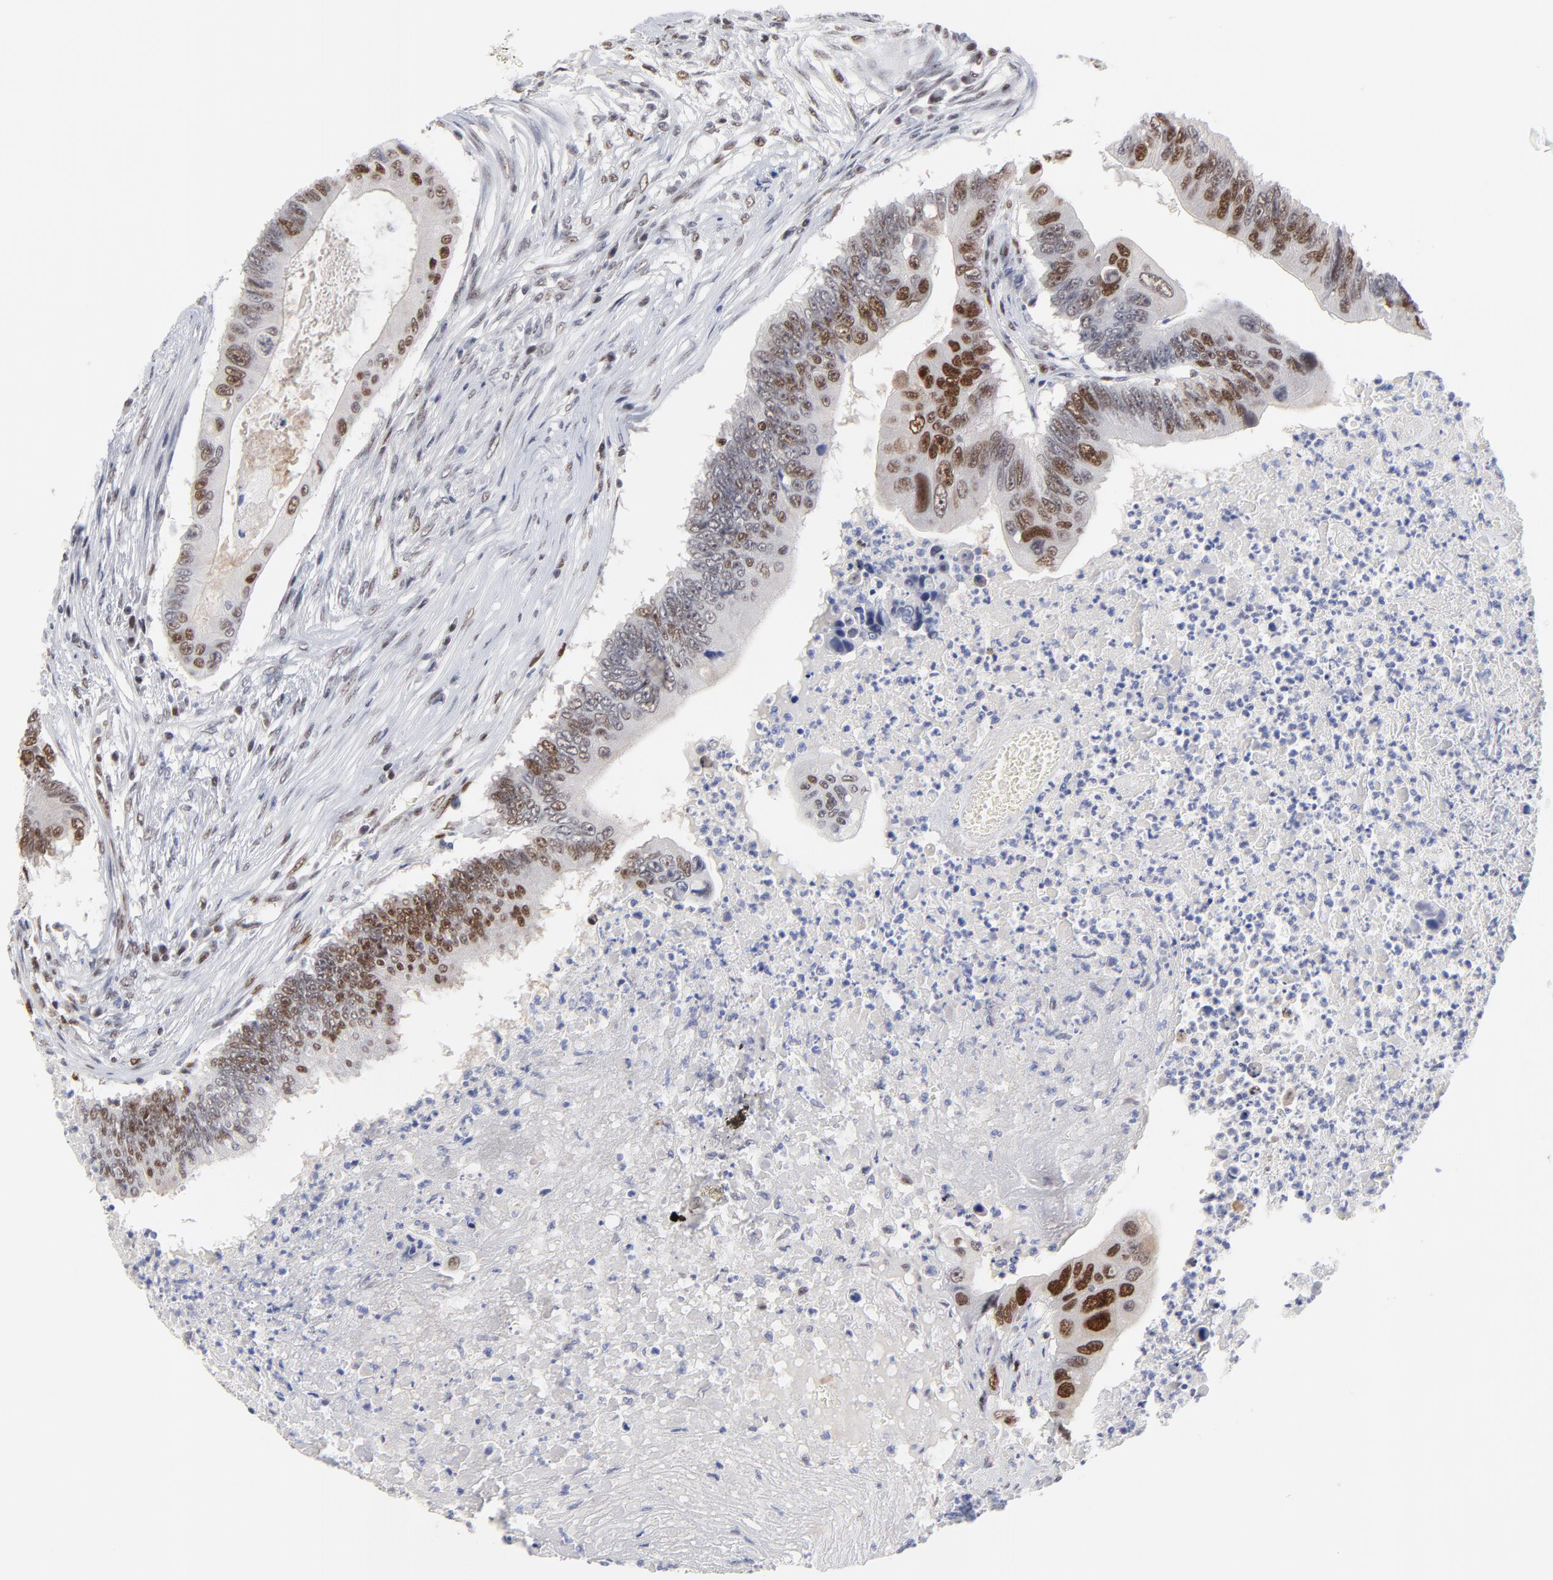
{"staining": {"intensity": "moderate", "quantity": "25%-75%", "location": "nuclear"}, "tissue": "colorectal cancer", "cell_type": "Tumor cells", "image_type": "cancer", "snomed": [{"axis": "morphology", "description": "Adenocarcinoma, NOS"}, {"axis": "topography", "description": "Colon"}], "caption": "Immunohistochemical staining of human adenocarcinoma (colorectal) reveals medium levels of moderate nuclear positivity in about 25%-75% of tumor cells.", "gene": "OGFOD1", "patient": {"sex": "male", "age": 65}}